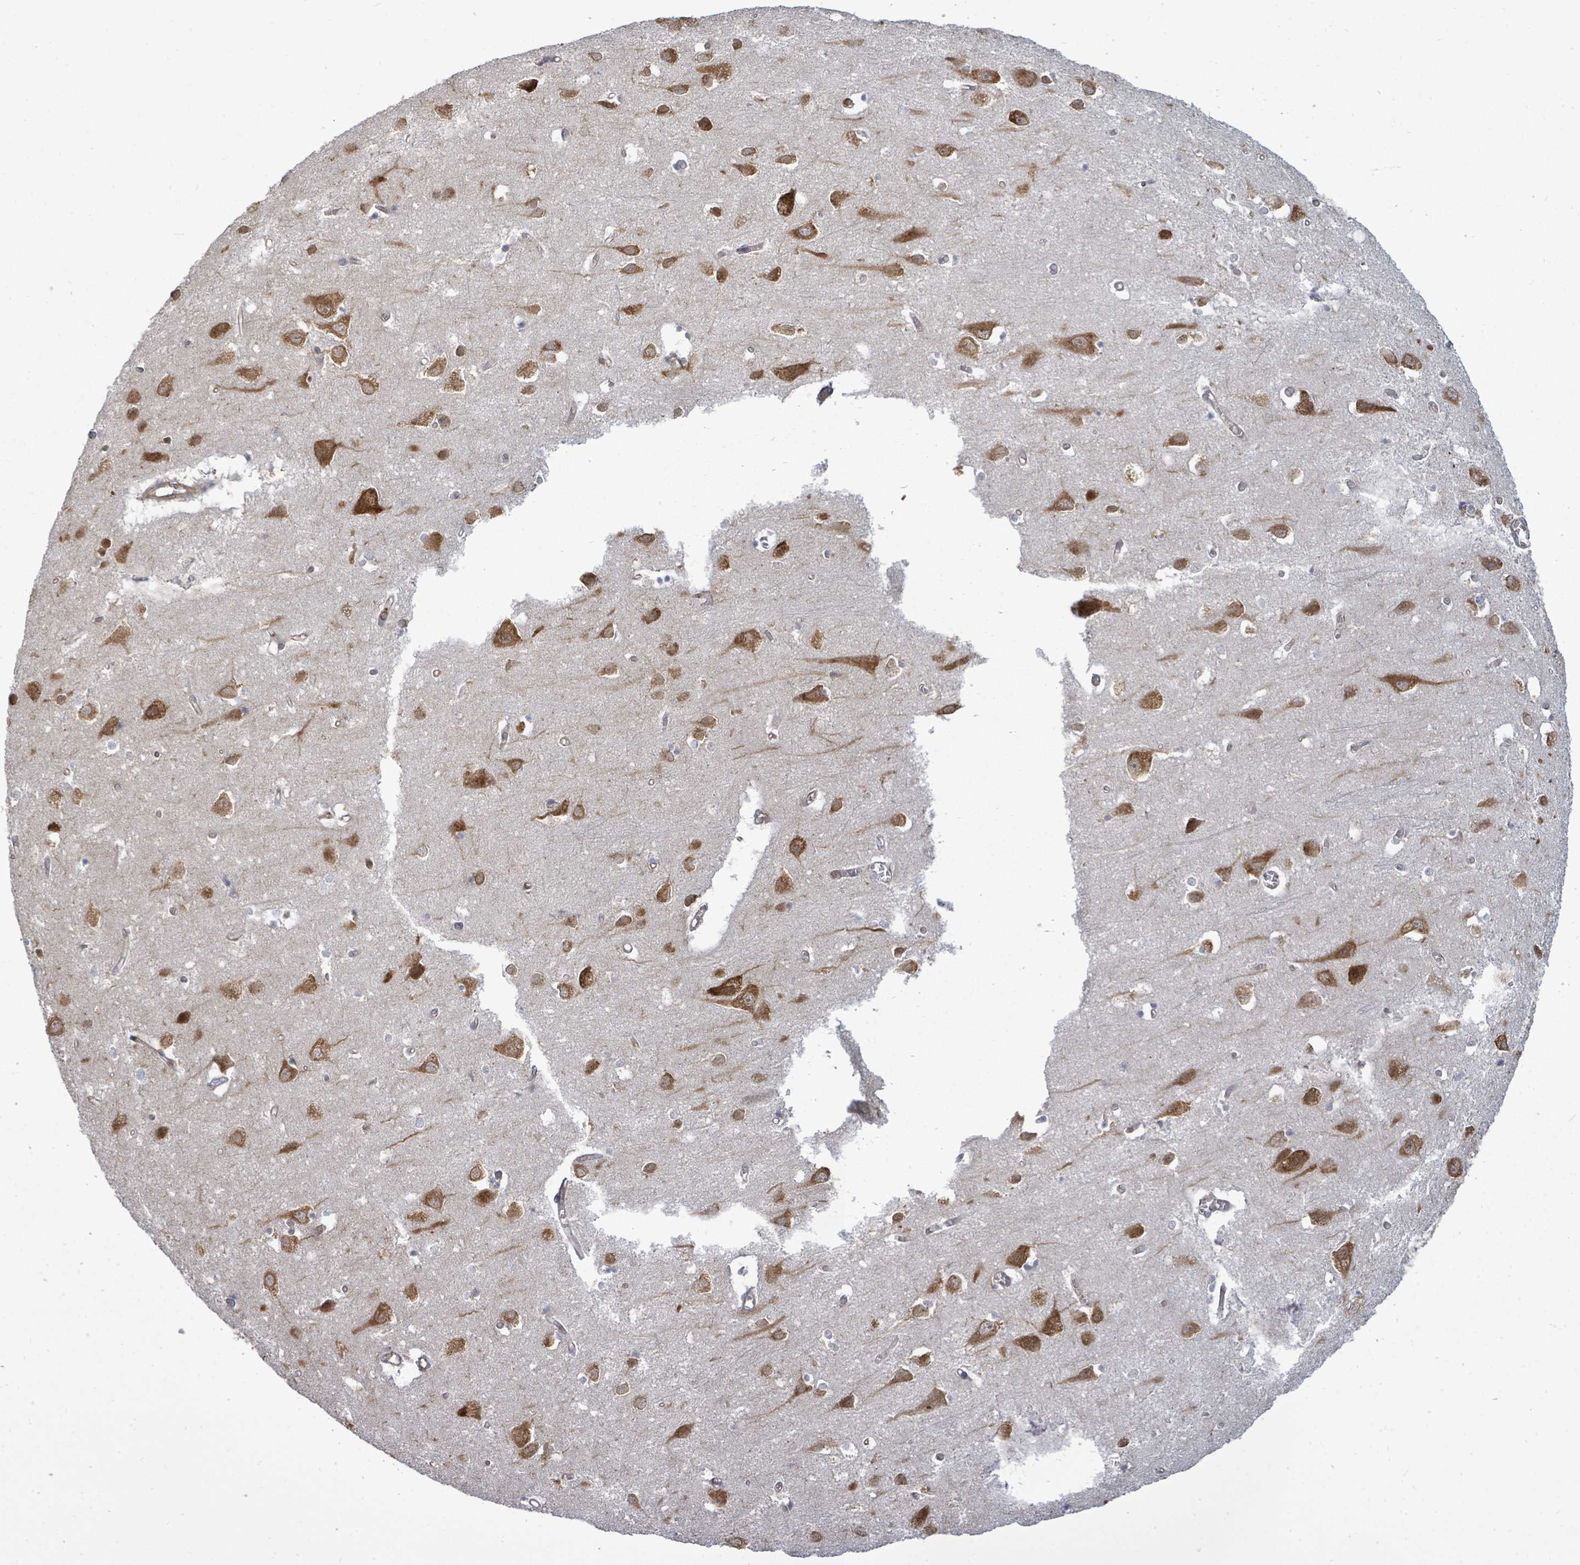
{"staining": {"intensity": "negative", "quantity": "none", "location": "none"}, "tissue": "cerebral cortex", "cell_type": "Endothelial cells", "image_type": "normal", "snomed": [{"axis": "morphology", "description": "Normal tissue, NOS"}, {"axis": "topography", "description": "Cerebral cortex"}], "caption": "High power microscopy micrograph of an IHC histopathology image of benign cerebral cortex, revealing no significant expression in endothelial cells.", "gene": "EIF3CL", "patient": {"sex": "male", "age": 70}}